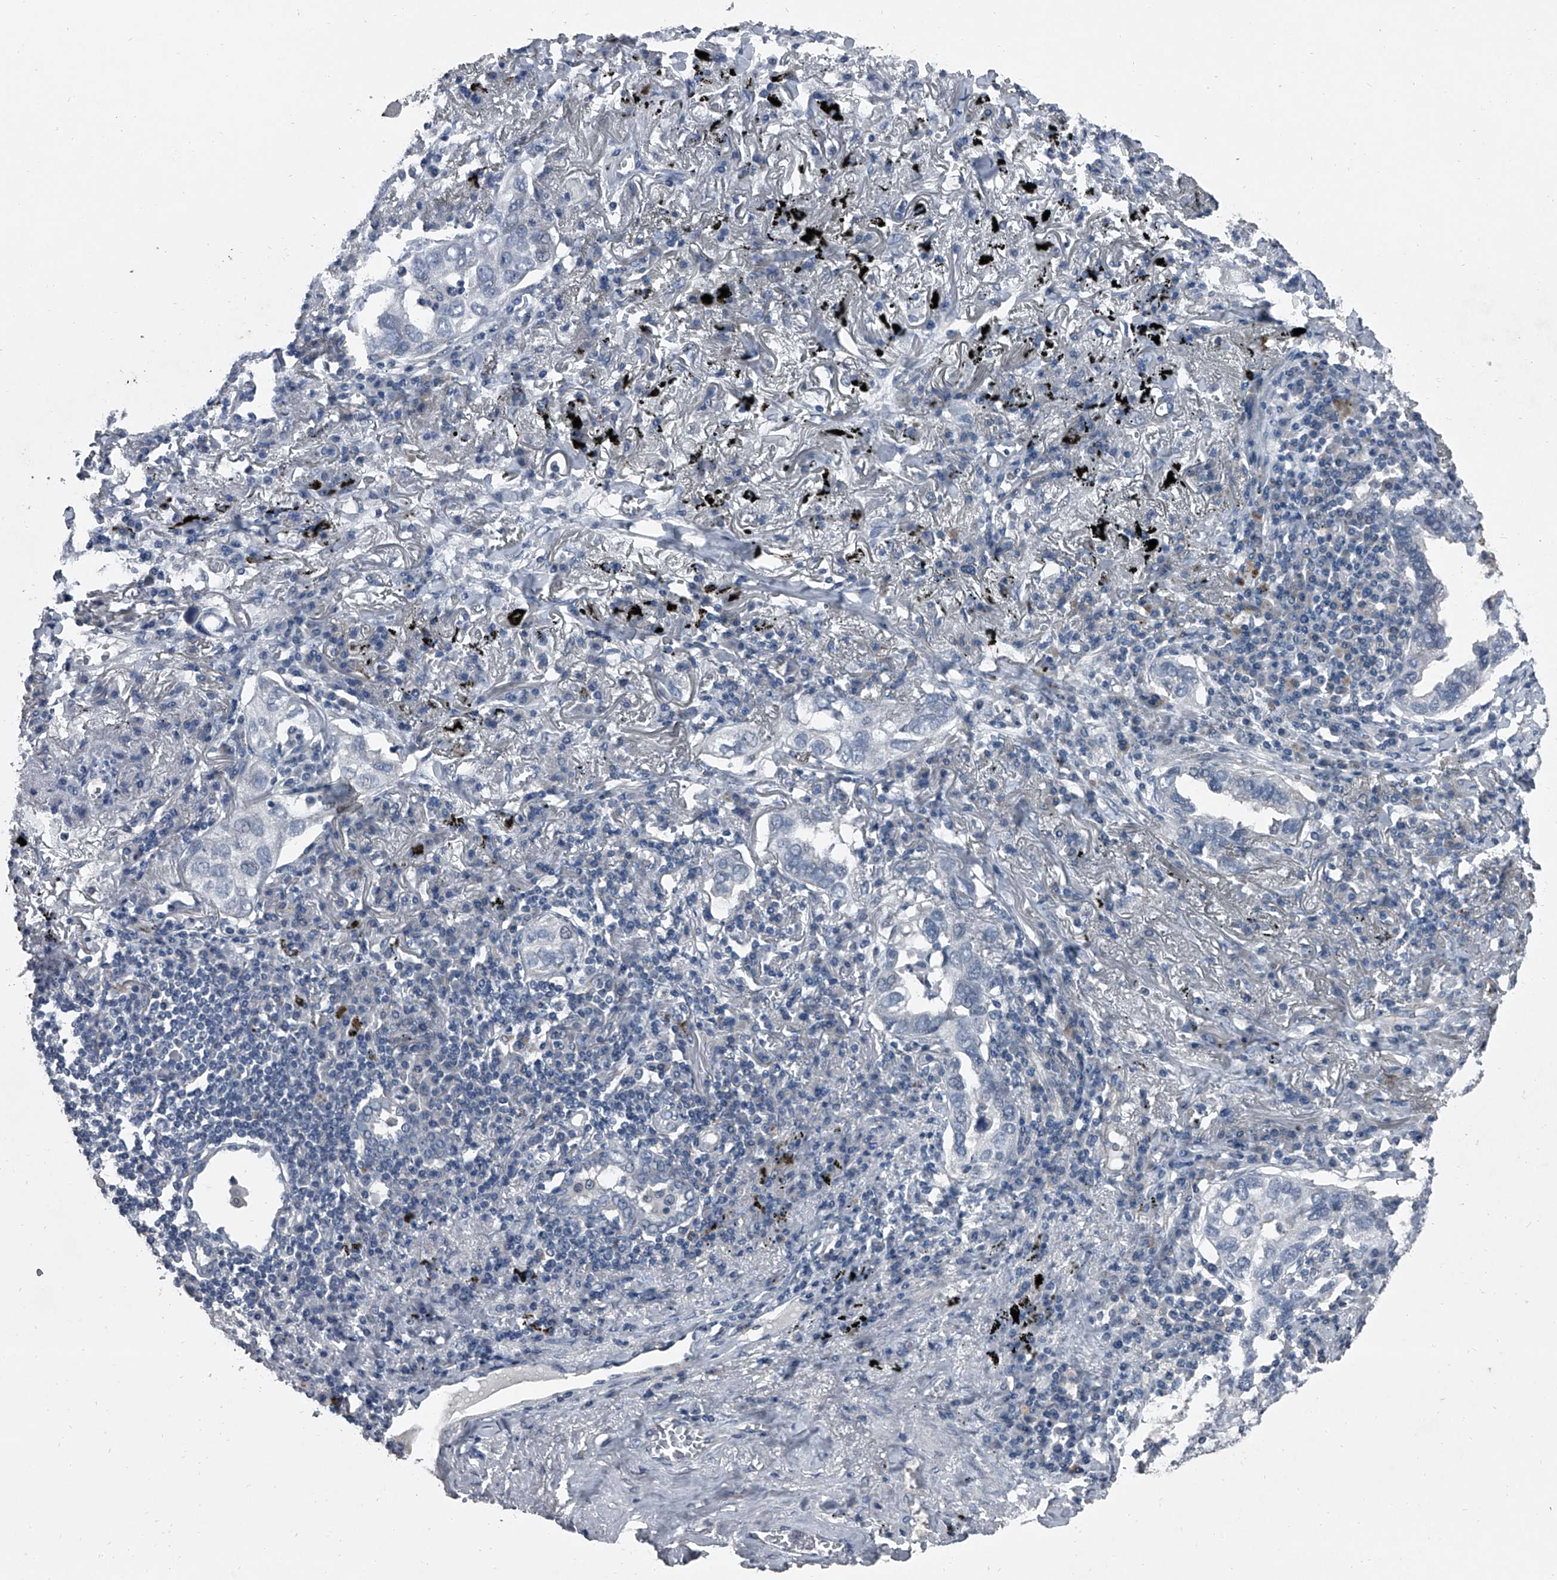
{"staining": {"intensity": "negative", "quantity": "none", "location": "none"}, "tissue": "lung cancer", "cell_type": "Tumor cells", "image_type": "cancer", "snomed": [{"axis": "morphology", "description": "Adenocarcinoma, NOS"}, {"axis": "topography", "description": "Lung"}], "caption": "A high-resolution micrograph shows immunohistochemistry staining of lung adenocarcinoma, which reveals no significant staining in tumor cells. (Brightfield microscopy of DAB (3,3'-diaminobenzidine) immunohistochemistry (IHC) at high magnification).", "gene": "HEPHL1", "patient": {"sex": "male", "age": 65}}